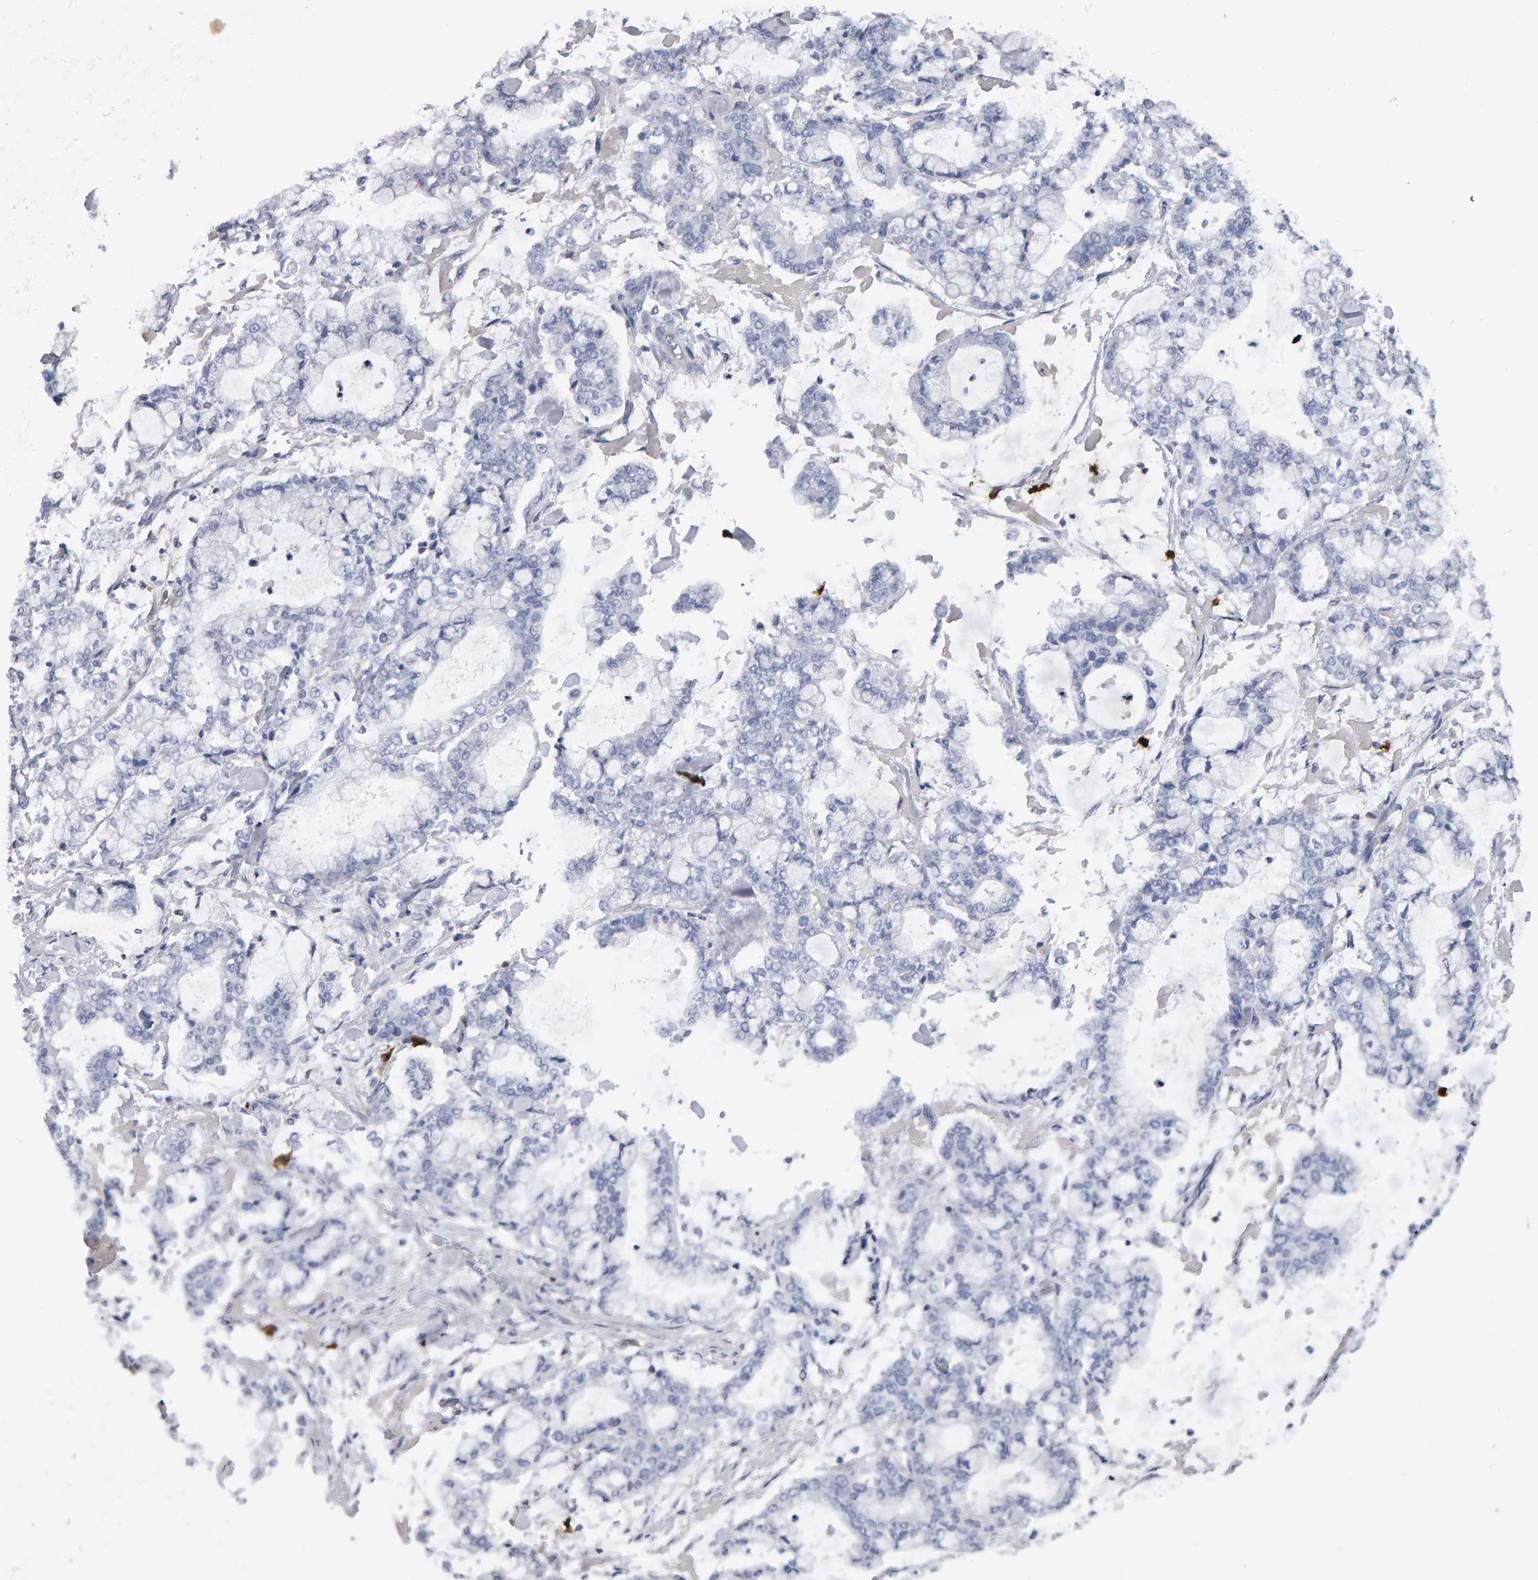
{"staining": {"intensity": "negative", "quantity": "none", "location": "none"}, "tissue": "stomach cancer", "cell_type": "Tumor cells", "image_type": "cancer", "snomed": [{"axis": "morphology", "description": "Normal tissue, NOS"}, {"axis": "morphology", "description": "Adenocarcinoma, NOS"}, {"axis": "topography", "description": "Stomach, upper"}, {"axis": "topography", "description": "Stomach"}], "caption": "Immunohistochemistry photomicrograph of neoplastic tissue: human adenocarcinoma (stomach) stained with DAB (3,3'-diaminobenzidine) demonstrates no significant protein staining in tumor cells.", "gene": "CD38", "patient": {"sex": "male", "age": 76}}